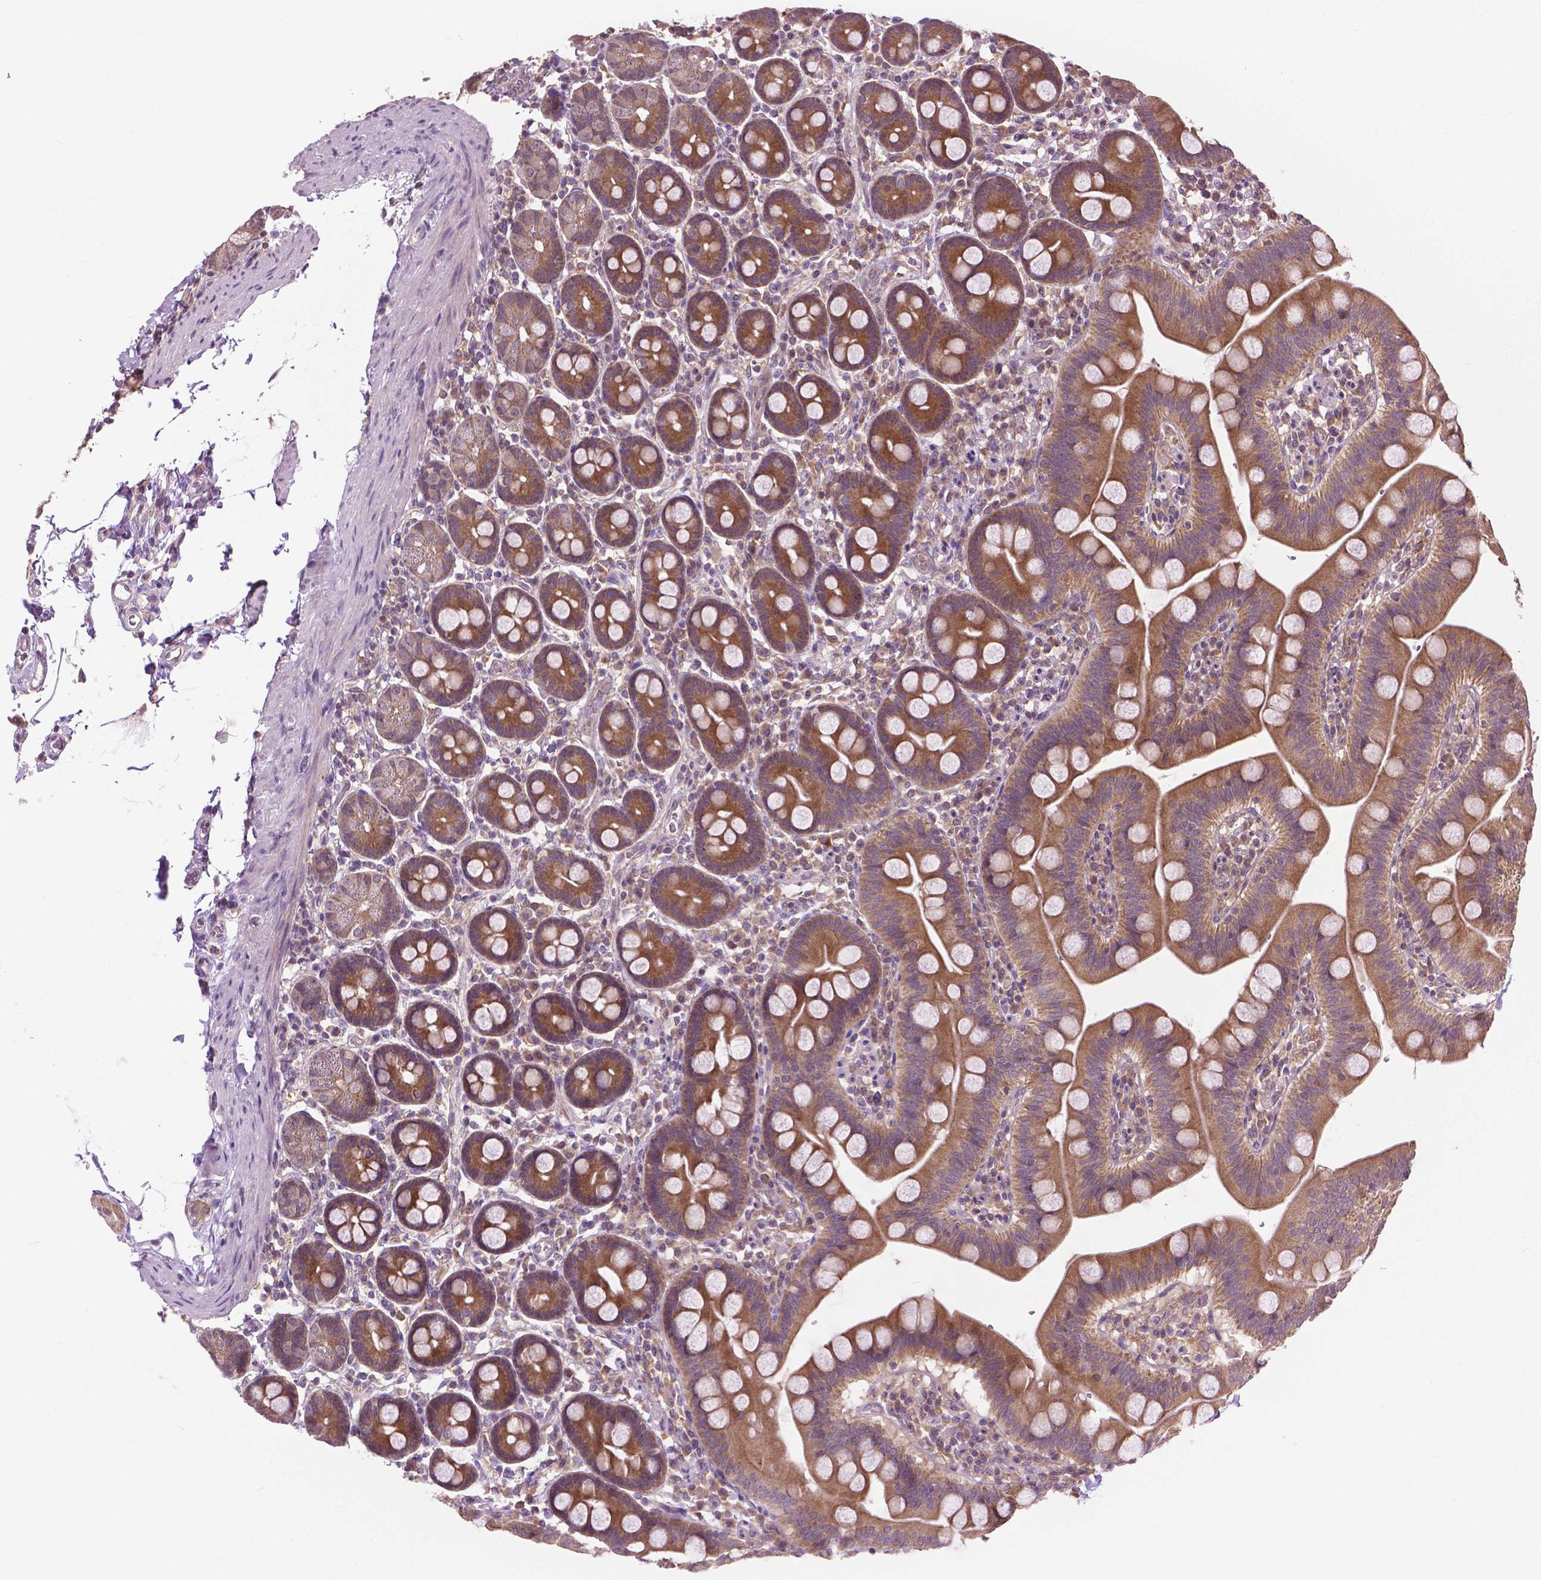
{"staining": {"intensity": "moderate", "quantity": ">75%", "location": "cytoplasmic/membranous"}, "tissue": "duodenum", "cell_type": "Glandular cells", "image_type": "normal", "snomed": [{"axis": "morphology", "description": "Normal tissue, NOS"}, {"axis": "topography", "description": "Pancreas"}, {"axis": "topography", "description": "Duodenum"}], "caption": "Immunohistochemistry staining of unremarkable duodenum, which demonstrates medium levels of moderate cytoplasmic/membranous expression in approximately >75% of glandular cells indicating moderate cytoplasmic/membranous protein positivity. The staining was performed using DAB (3,3'-diaminobenzidine) (brown) for protein detection and nuclei were counterstained in hematoxylin (blue).", "gene": "MZT1", "patient": {"sex": "male", "age": 59}}